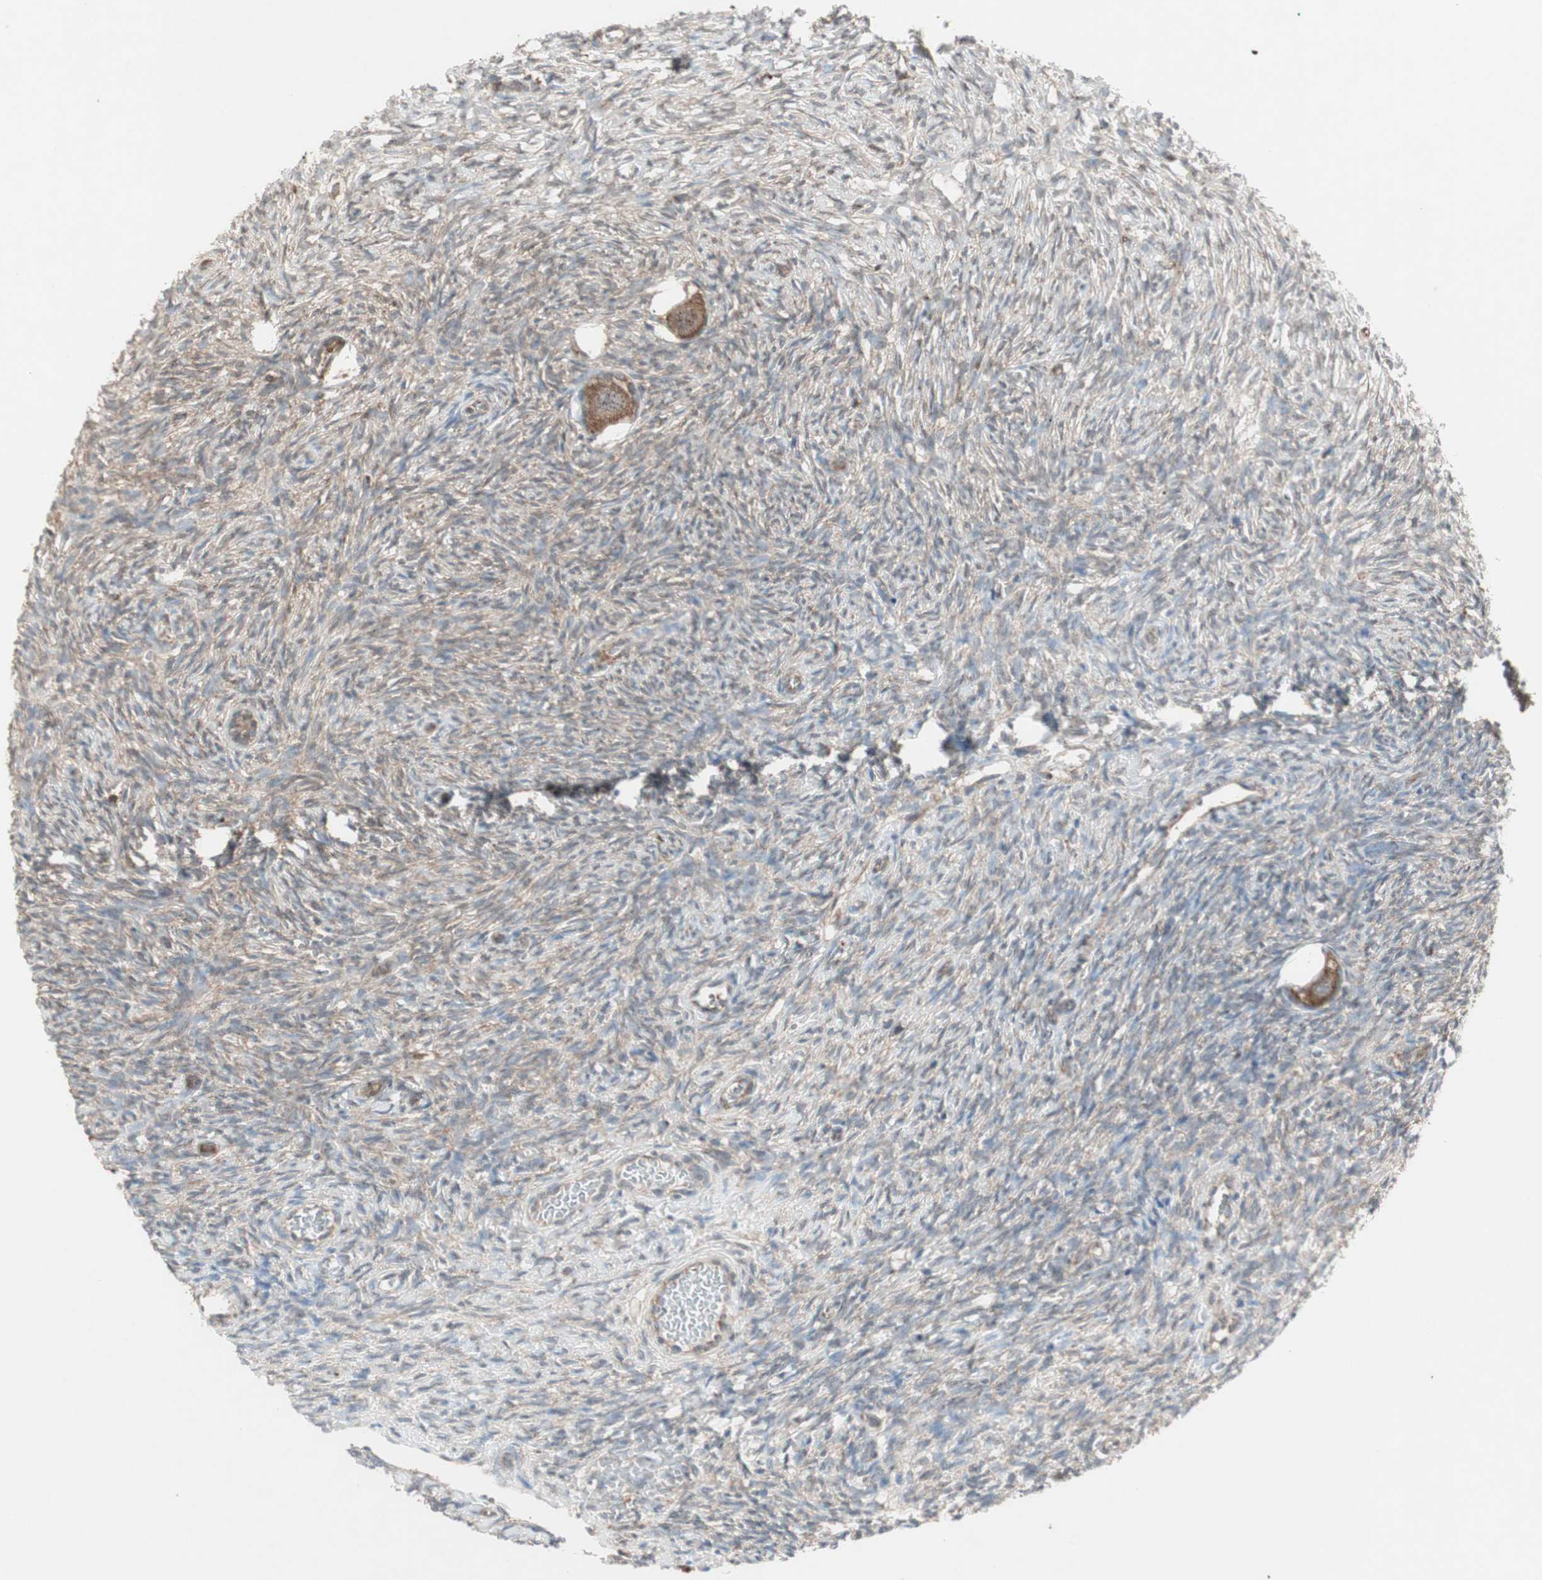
{"staining": {"intensity": "strong", "quantity": ">75%", "location": "cytoplasmic/membranous"}, "tissue": "ovary", "cell_type": "Follicle cells", "image_type": "normal", "snomed": [{"axis": "morphology", "description": "Normal tissue, NOS"}, {"axis": "topography", "description": "Ovary"}], "caption": "Brown immunohistochemical staining in normal human ovary shows strong cytoplasmic/membranous expression in about >75% of follicle cells.", "gene": "MMP3", "patient": {"sex": "female", "age": 35}}